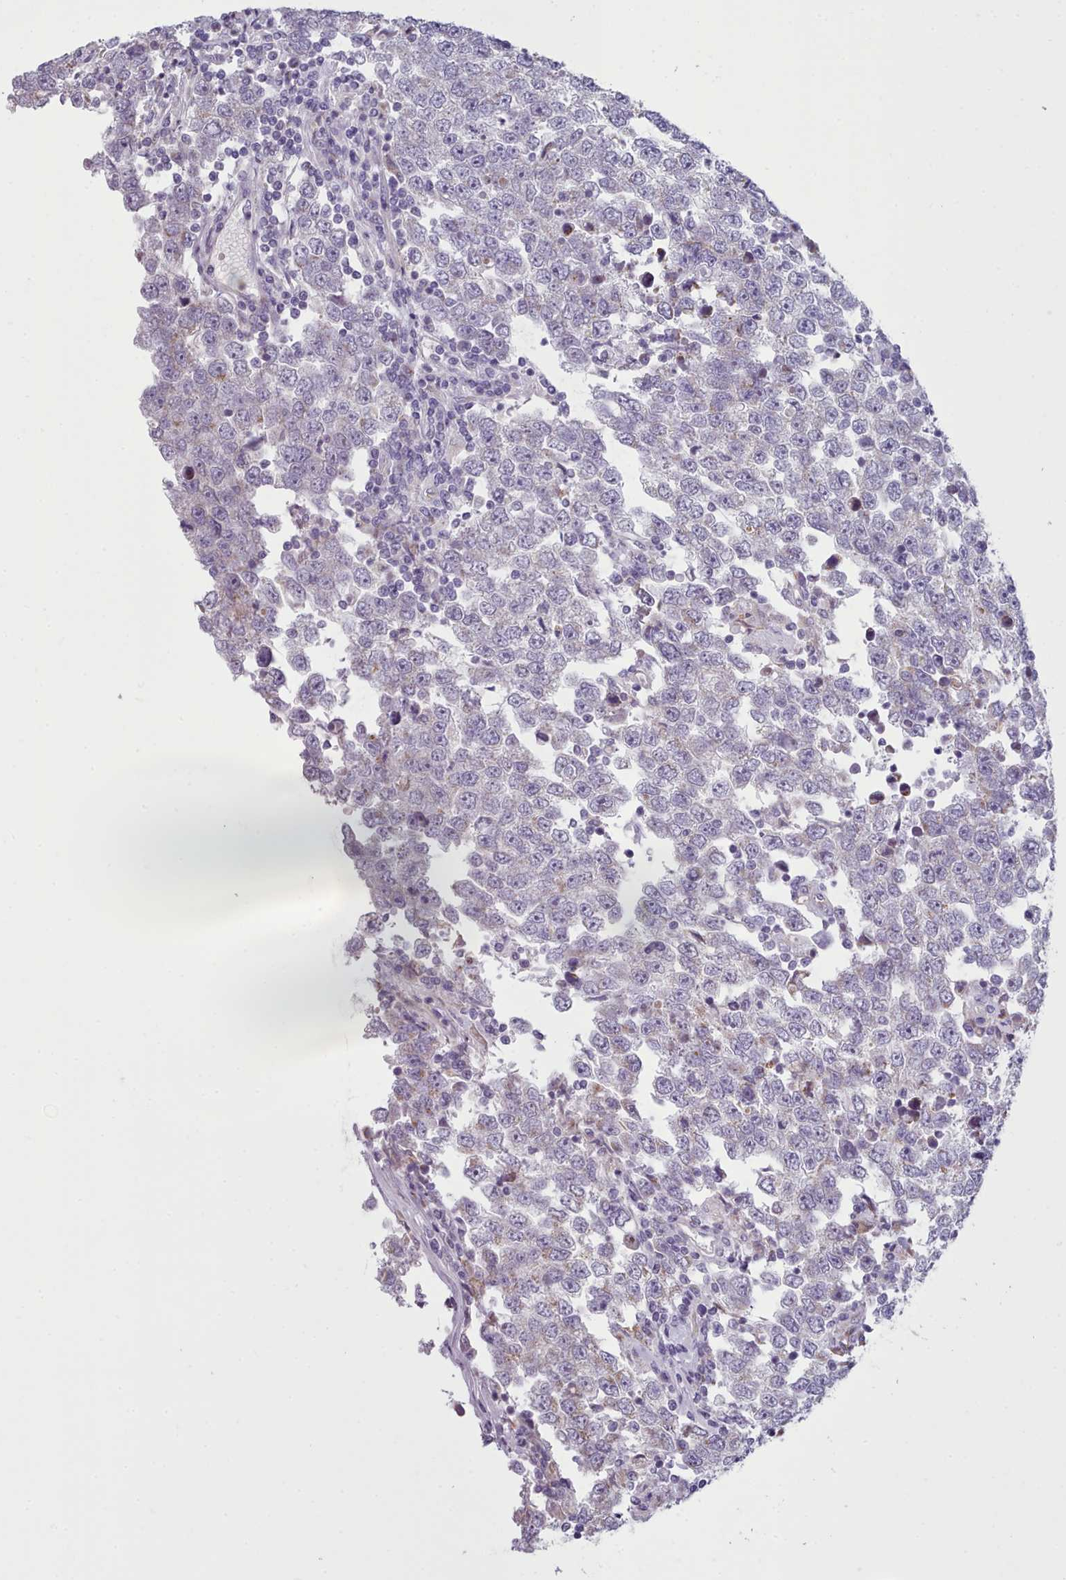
{"staining": {"intensity": "negative", "quantity": "none", "location": "none"}, "tissue": "testis cancer", "cell_type": "Tumor cells", "image_type": "cancer", "snomed": [{"axis": "morphology", "description": "Seminoma, NOS"}, {"axis": "morphology", "description": "Carcinoma, Embryonal, NOS"}, {"axis": "topography", "description": "Testis"}], "caption": "Immunohistochemistry micrograph of human testis seminoma stained for a protein (brown), which exhibits no expression in tumor cells.", "gene": "SLC52A3", "patient": {"sex": "male", "age": 28}}